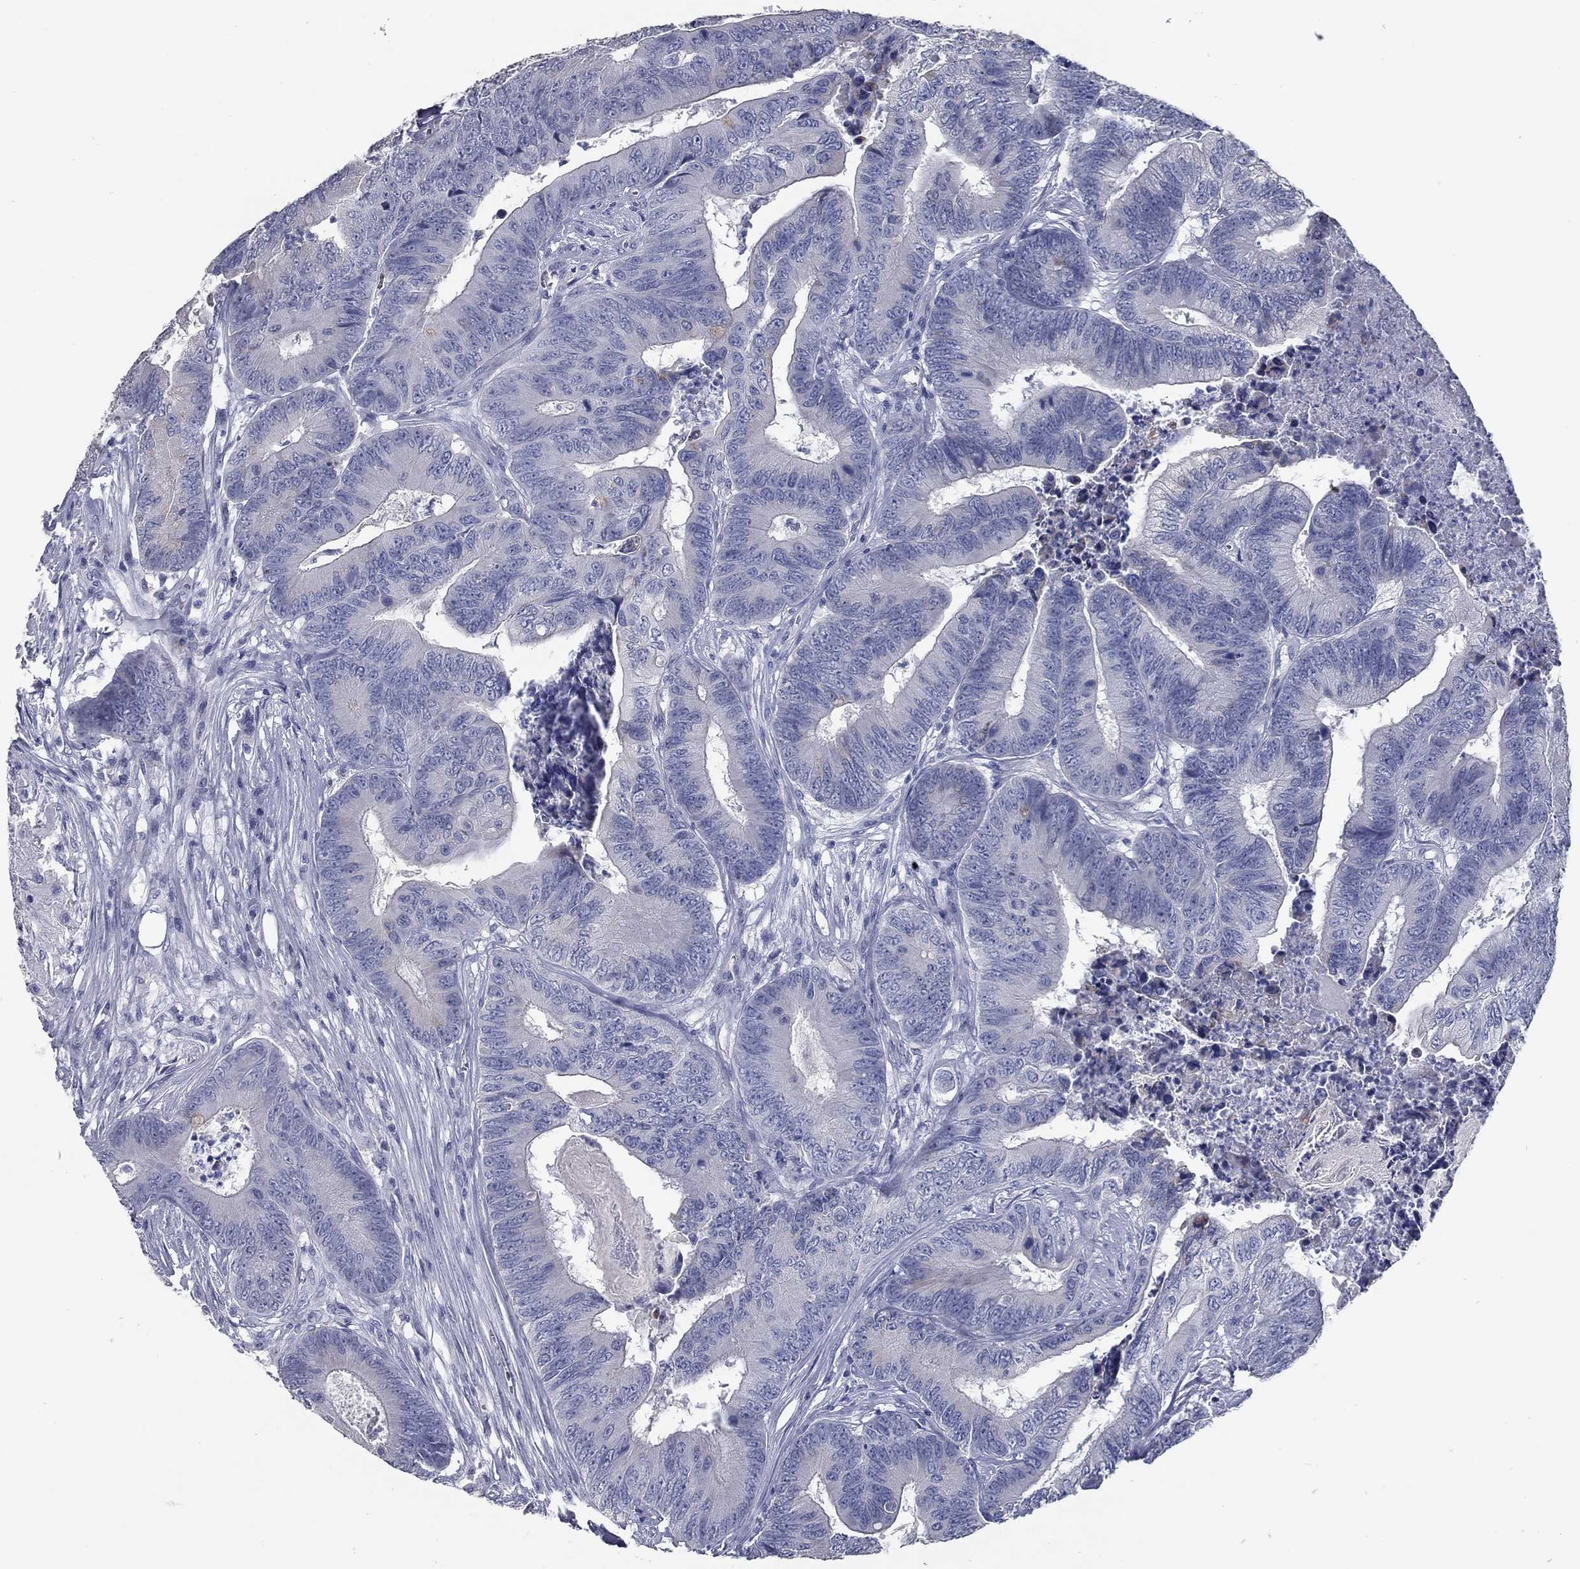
{"staining": {"intensity": "negative", "quantity": "none", "location": "none"}, "tissue": "colorectal cancer", "cell_type": "Tumor cells", "image_type": "cancer", "snomed": [{"axis": "morphology", "description": "Adenocarcinoma, NOS"}, {"axis": "topography", "description": "Colon"}], "caption": "Immunohistochemistry (IHC) of human adenocarcinoma (colorectal) exhibits no positivity in tumor cells.", "gene": "TAC1", "patient": {"sex": "male", "age": 84}}